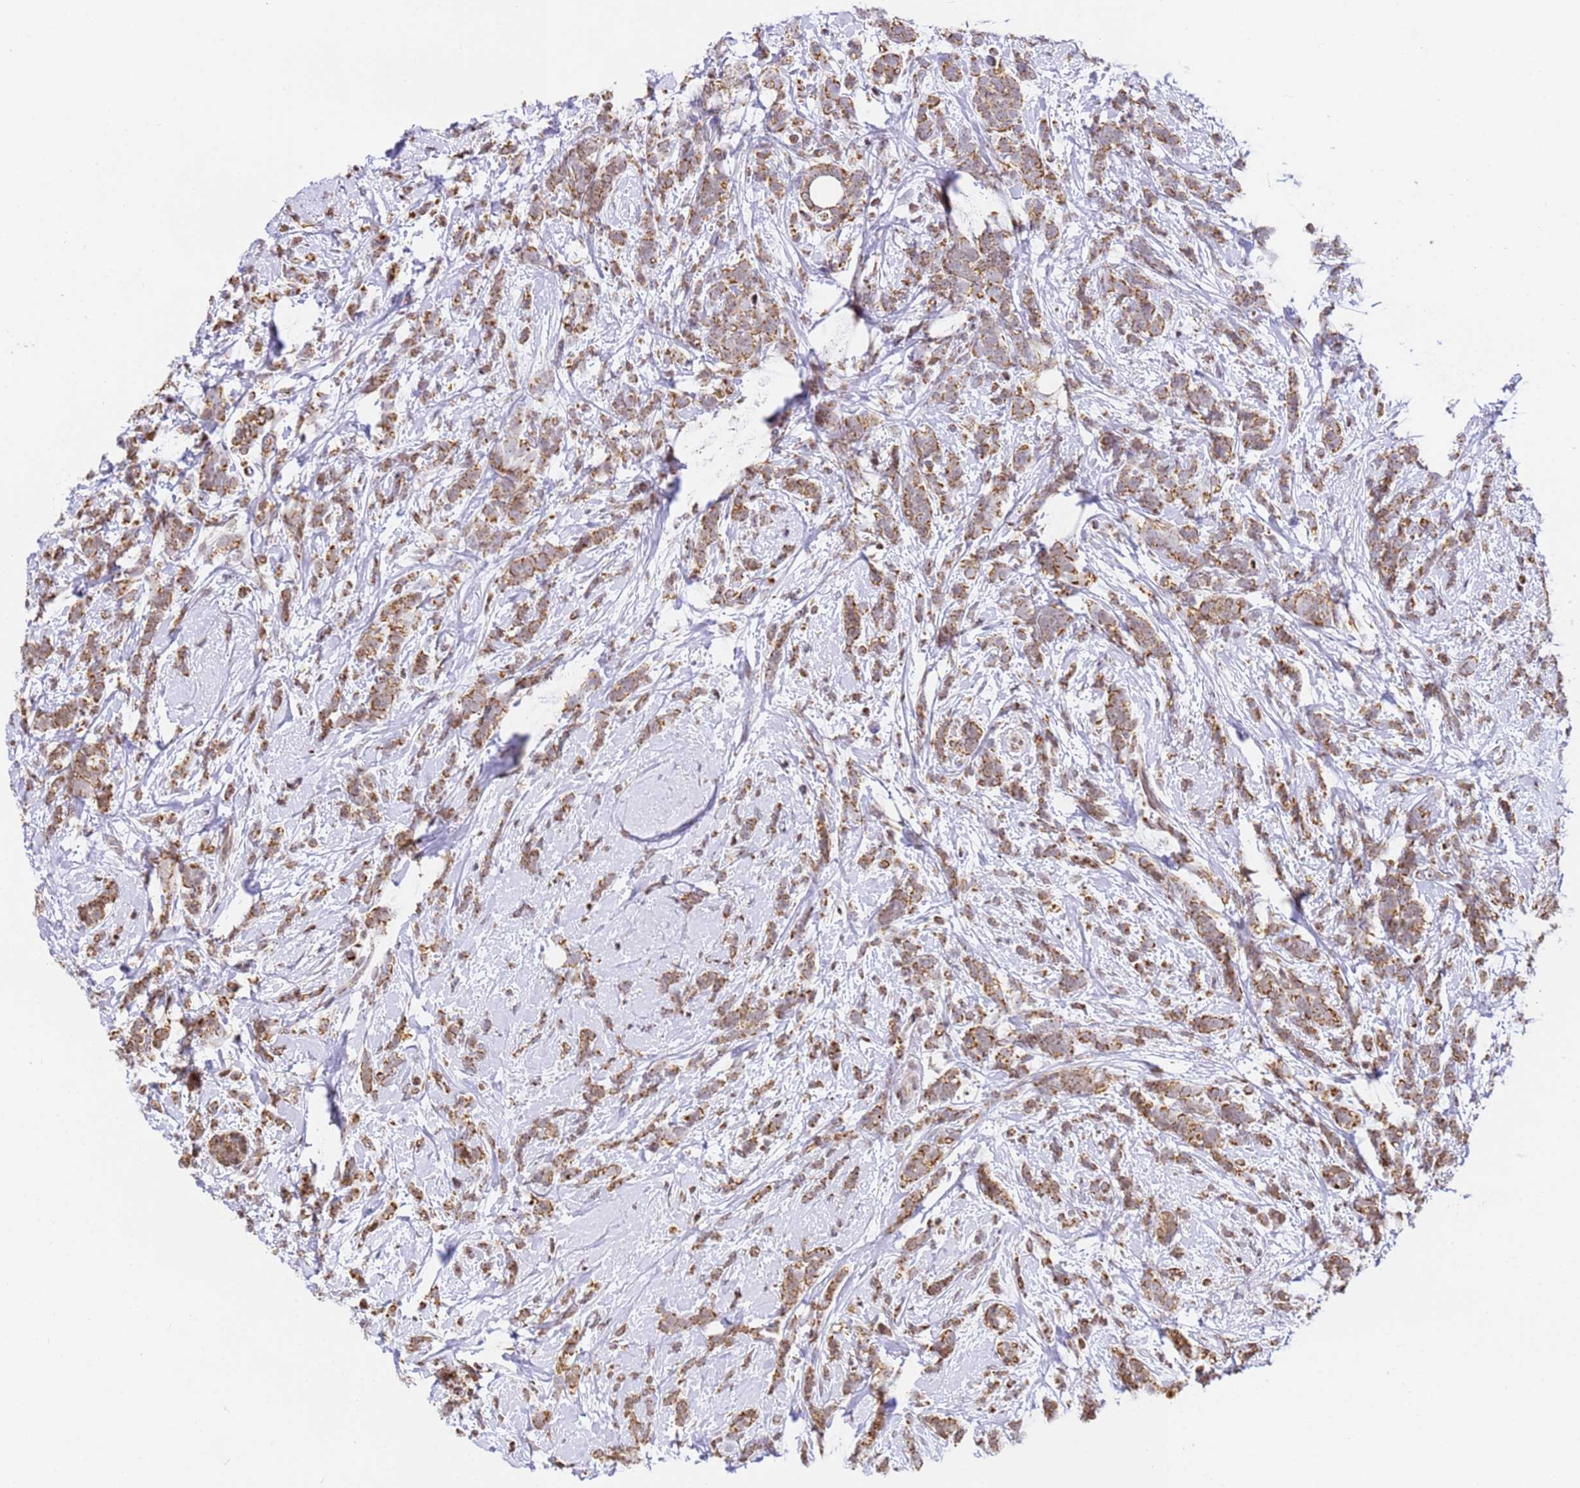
{"staining": {"intensity": "moderate", "quantity": ">75%", "location": "cytoplasmic/membranous"}, "tissue": "breast cancer", "cell_type": "Tumor cells", "image_type": "cancer", "snomed": [{"axis": "morphology", "description": "Lobular carcinoma"}, {"axis": "topography", "description": "Breast"}], "caption": "Moderate cytoplasmic/membranous protein expression is identified in approximately >75% of tumor cells in breast cancer (lobular carcinoma).", "gene": "HSPE1", "patient": {"sex": "female", "age": 58}}